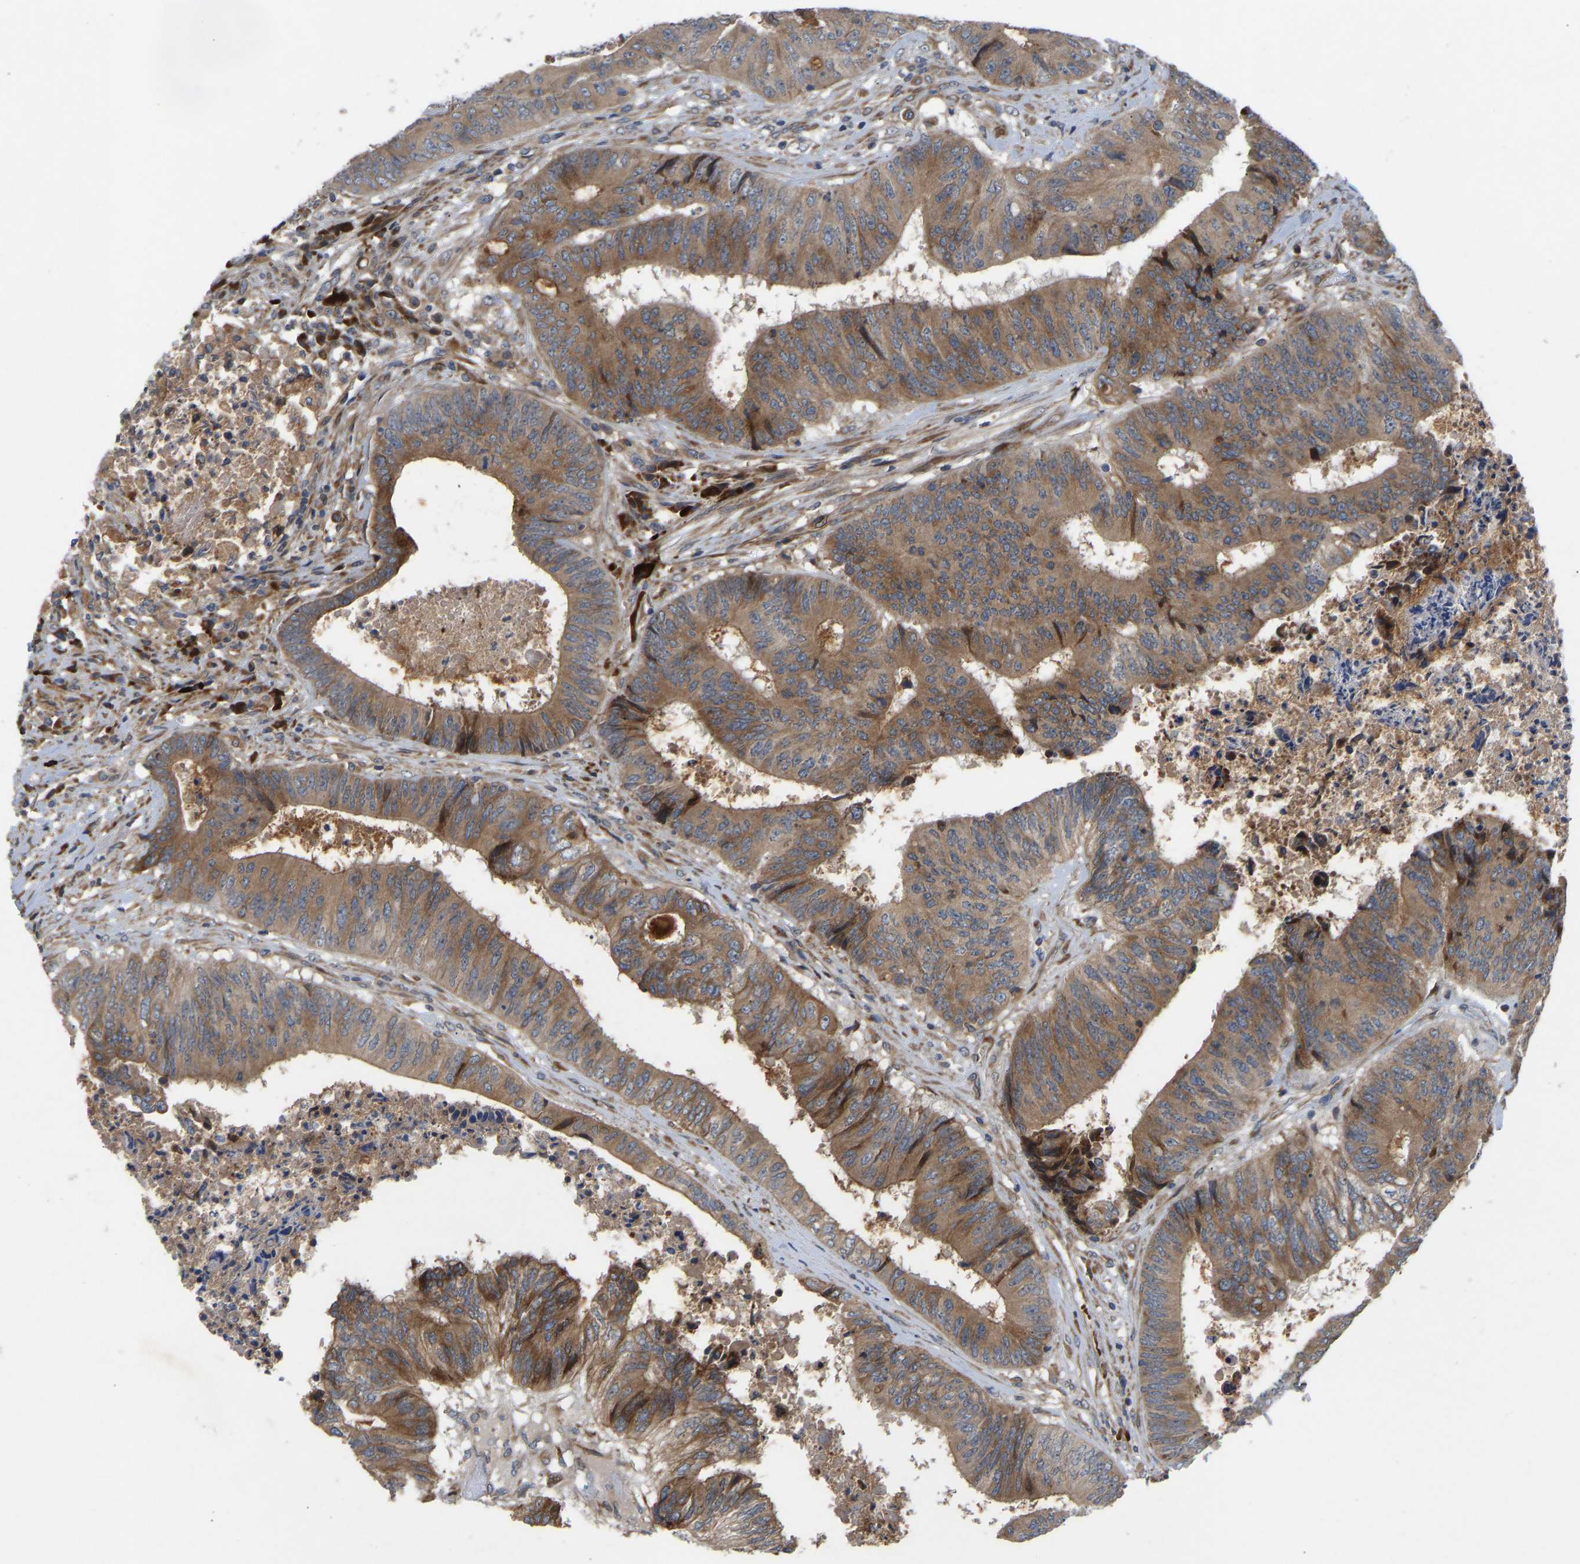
{"staining": {"intensity": "moderate", "quantity": ">75%", "location": "cytoplasmic/membranous"}, "tissue": "colorectal cancer", "cell_type": "Tumor cells", "image_type": "cancer", "snomed": [{"axis": "morphology", "description": "Adenocarcinoma, NOS"}, {"axis": "topography", "description": "Rectum"}], "caption": "Immunohistochemistry (IHC) (DAB (3,3'-diaminobenzidine)) staining of colorectal adenocarcinoma shows moderate cytoplasmic/membranous protein expression in about >75% of tumor cells.", "gene": "TMEM38B", "patient": {"sex": "male", "age": 72}}